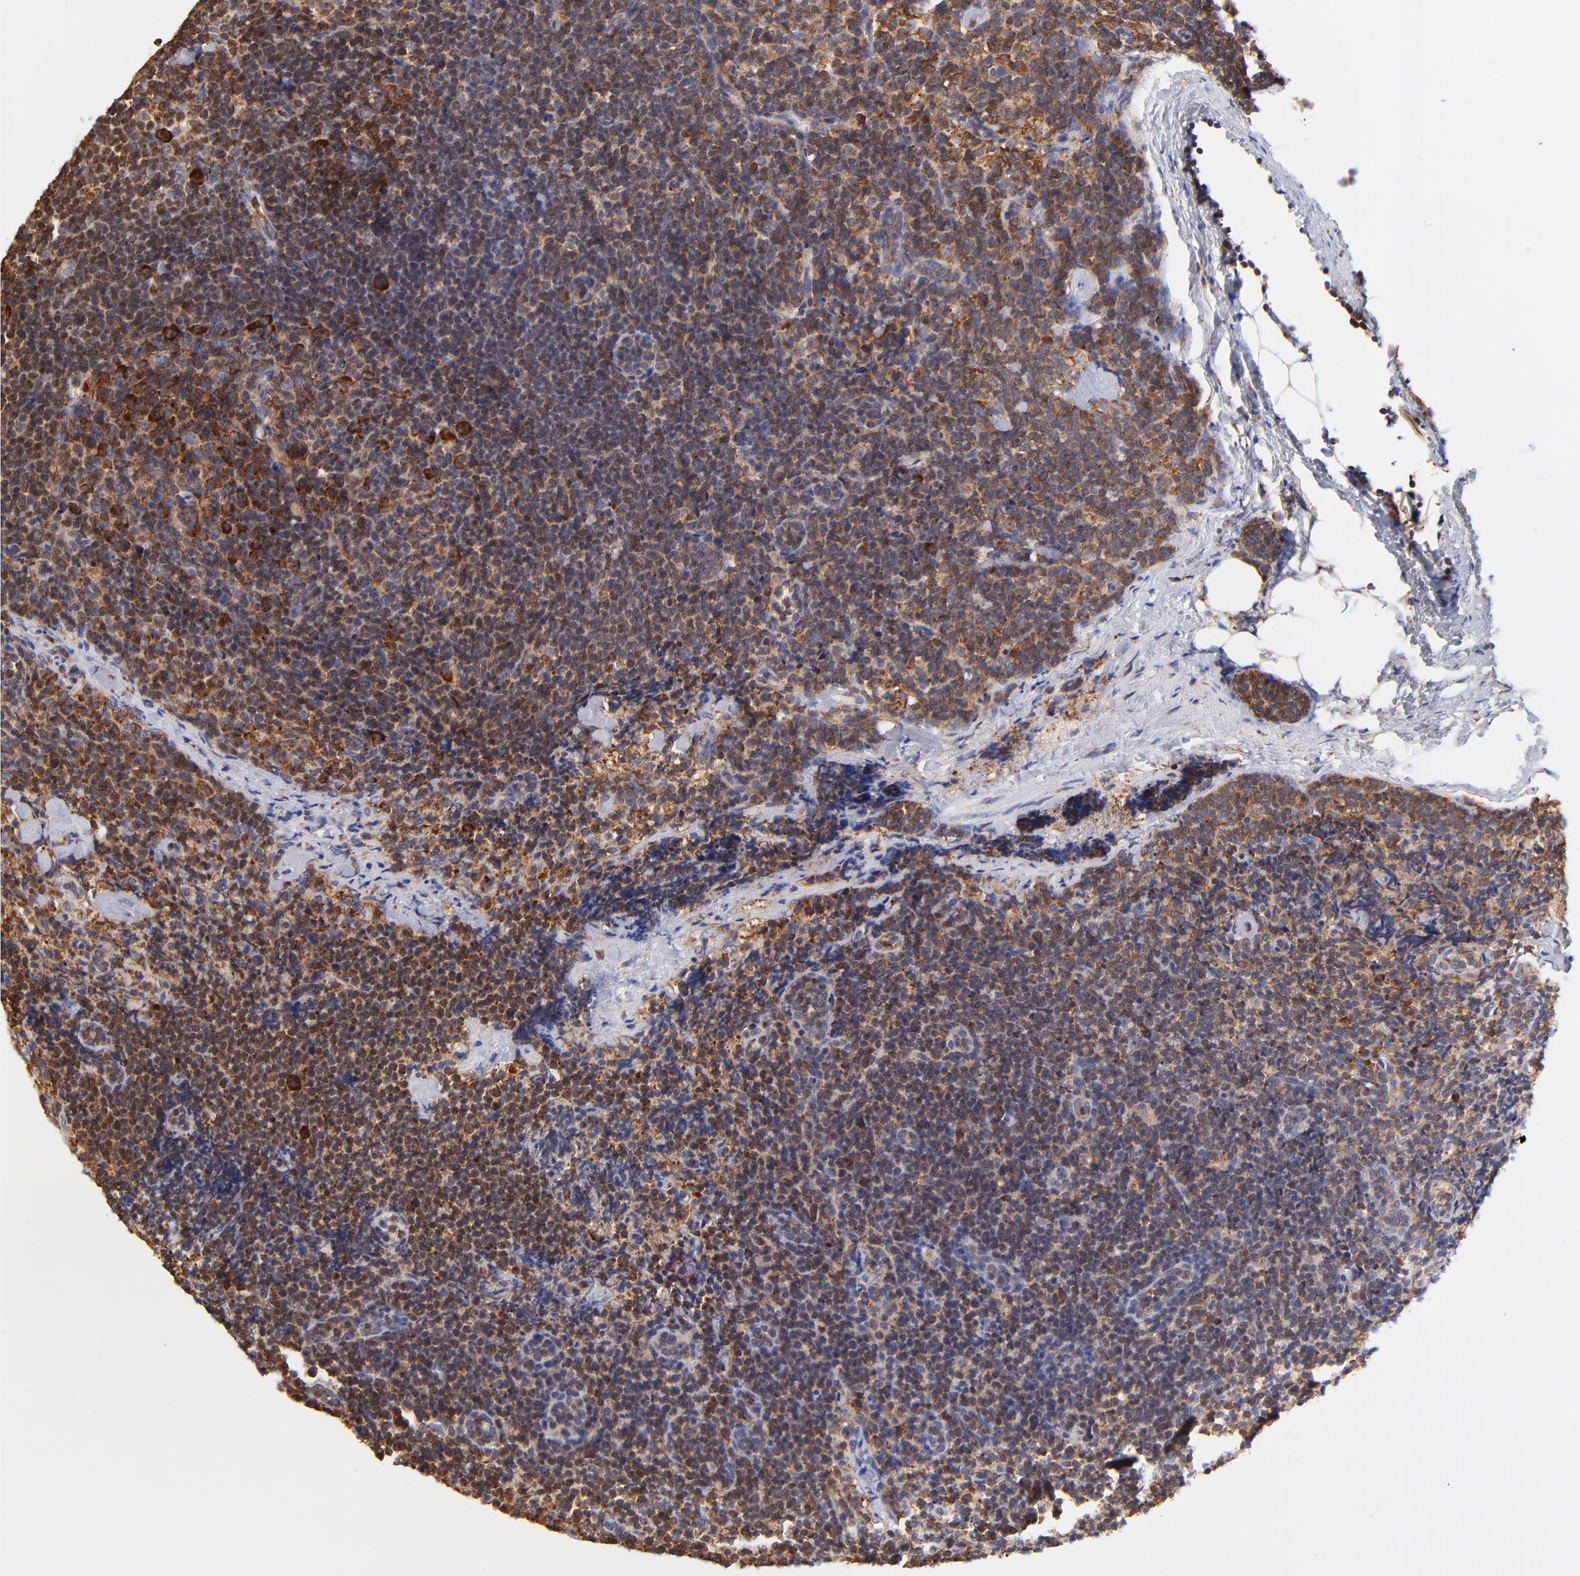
{"staining": {"intensity": "strong", "quantity": "25%-75%", "location": "cytoplasmic/membranous"}, "tissue": "lymphoma", "cell_type": "Tumor cells", "image_type": "cancer", "snomed": [{"axis": "morphology", "description": "Malignant lymphoma, non-Hodgkin's type, High grade"}, {"axis": "topography", "description": "Lymph node"}], "caption": "Brown immunohistochemical staining in high-grade malignant lymphoma, non-Hodgkin's type shows strong cytoplasmic/membranous staining in about 25%-75% of tumor cells.", "gene": "RPL27", "patient": {"sex": "female", "age": 58}}